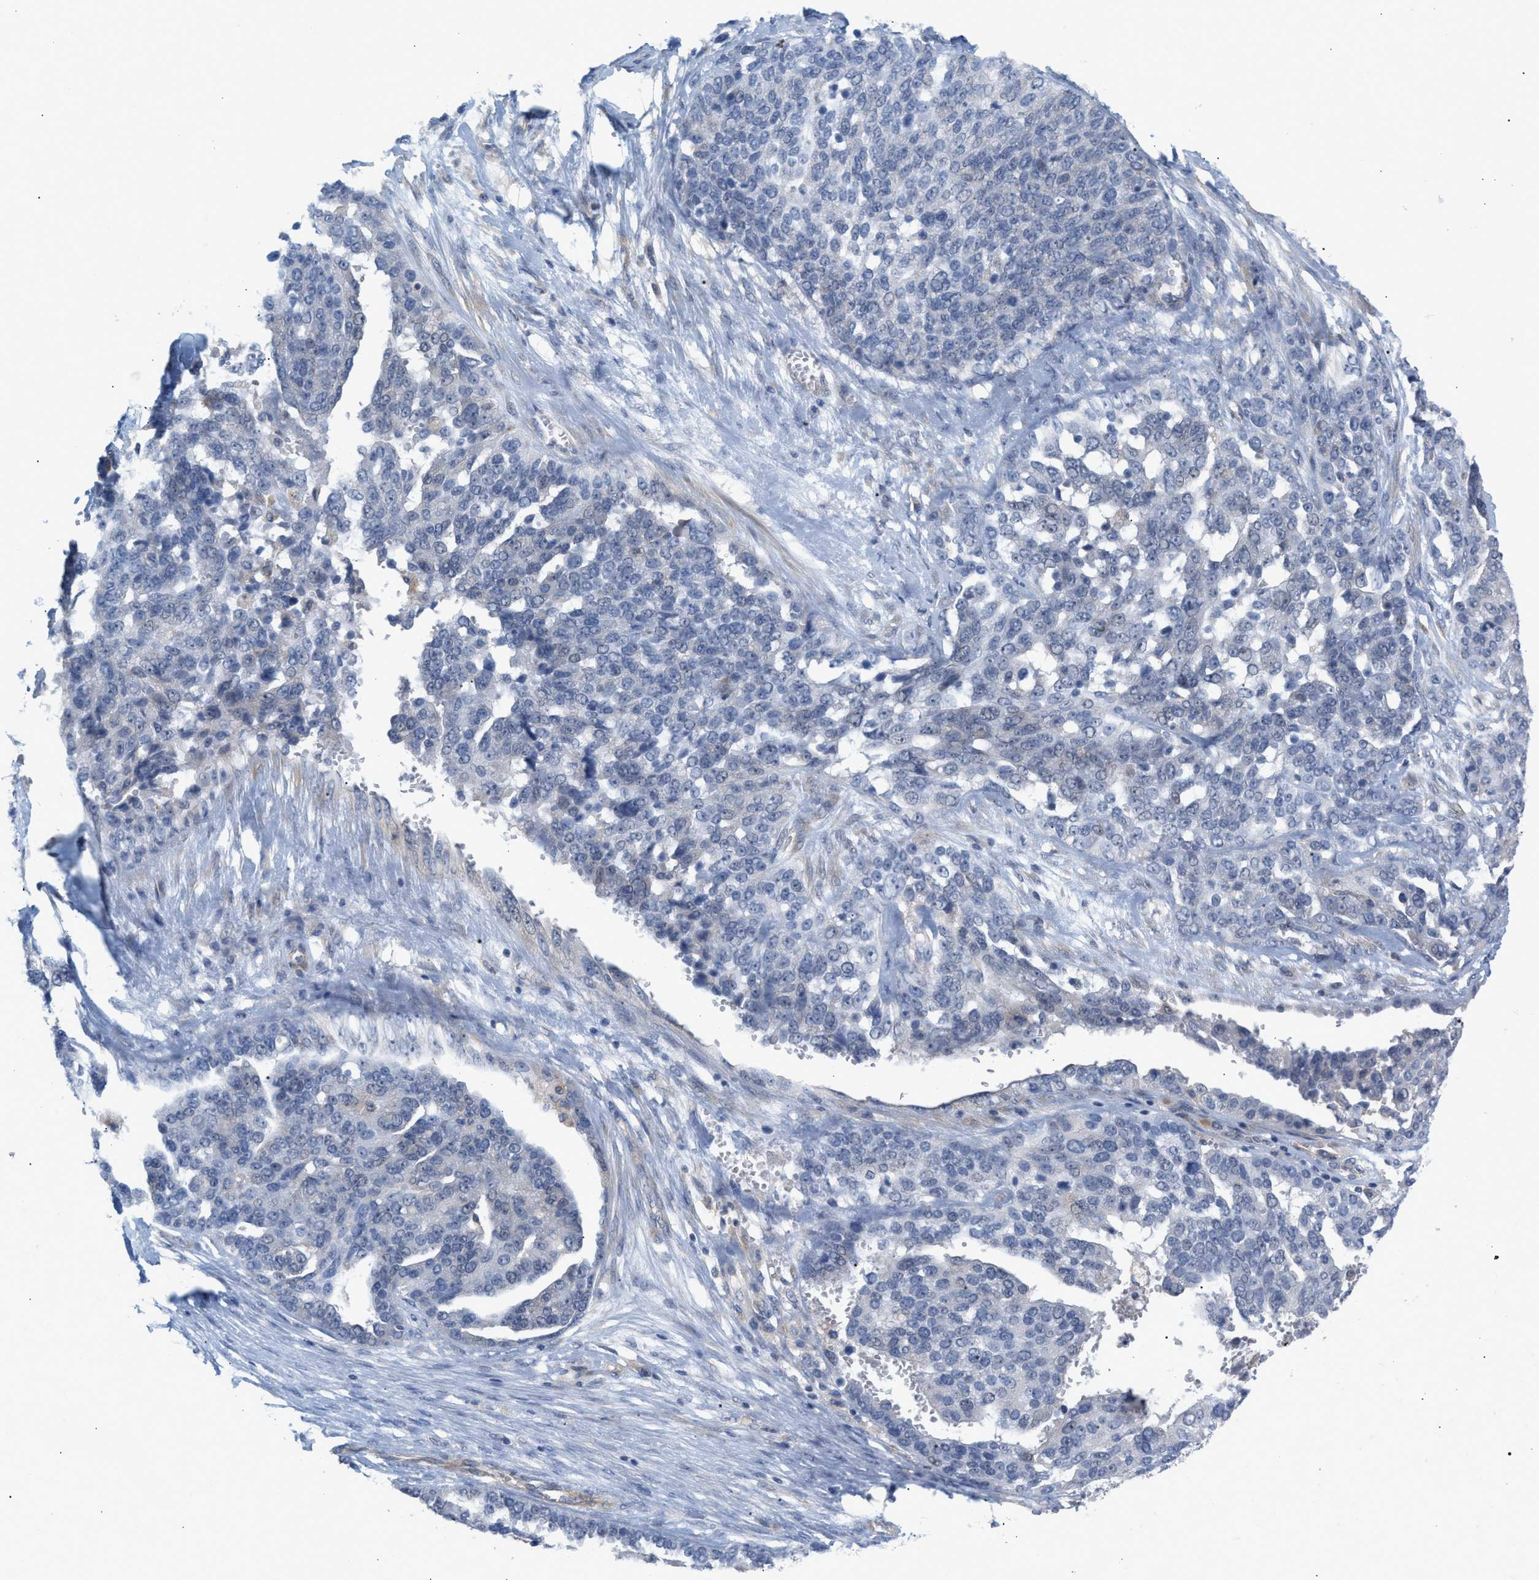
{"staining": {"intensity": "negative", "quantity": "none", "location": "none"}, "tissue": "ovarian cancer", "cell_type": "Tumor cells", "image_type": "cancer", "snomed": [{"axis": "morphology", "description": "Cystadenocarcinoma, serous, NOS"}, {"axis": "topography", "description": "Ovary"}], "caption": "A micrograph of ovarian cancer stained for a protein demonstrates no brown staining in tumor cells. (Stains: DAB IHC with hematoxylin counter stain, Microscopy: brightfield microscopy at high magnification).", "gene": "LRCH1", "patient": {"sex": "female", "age": 44}}